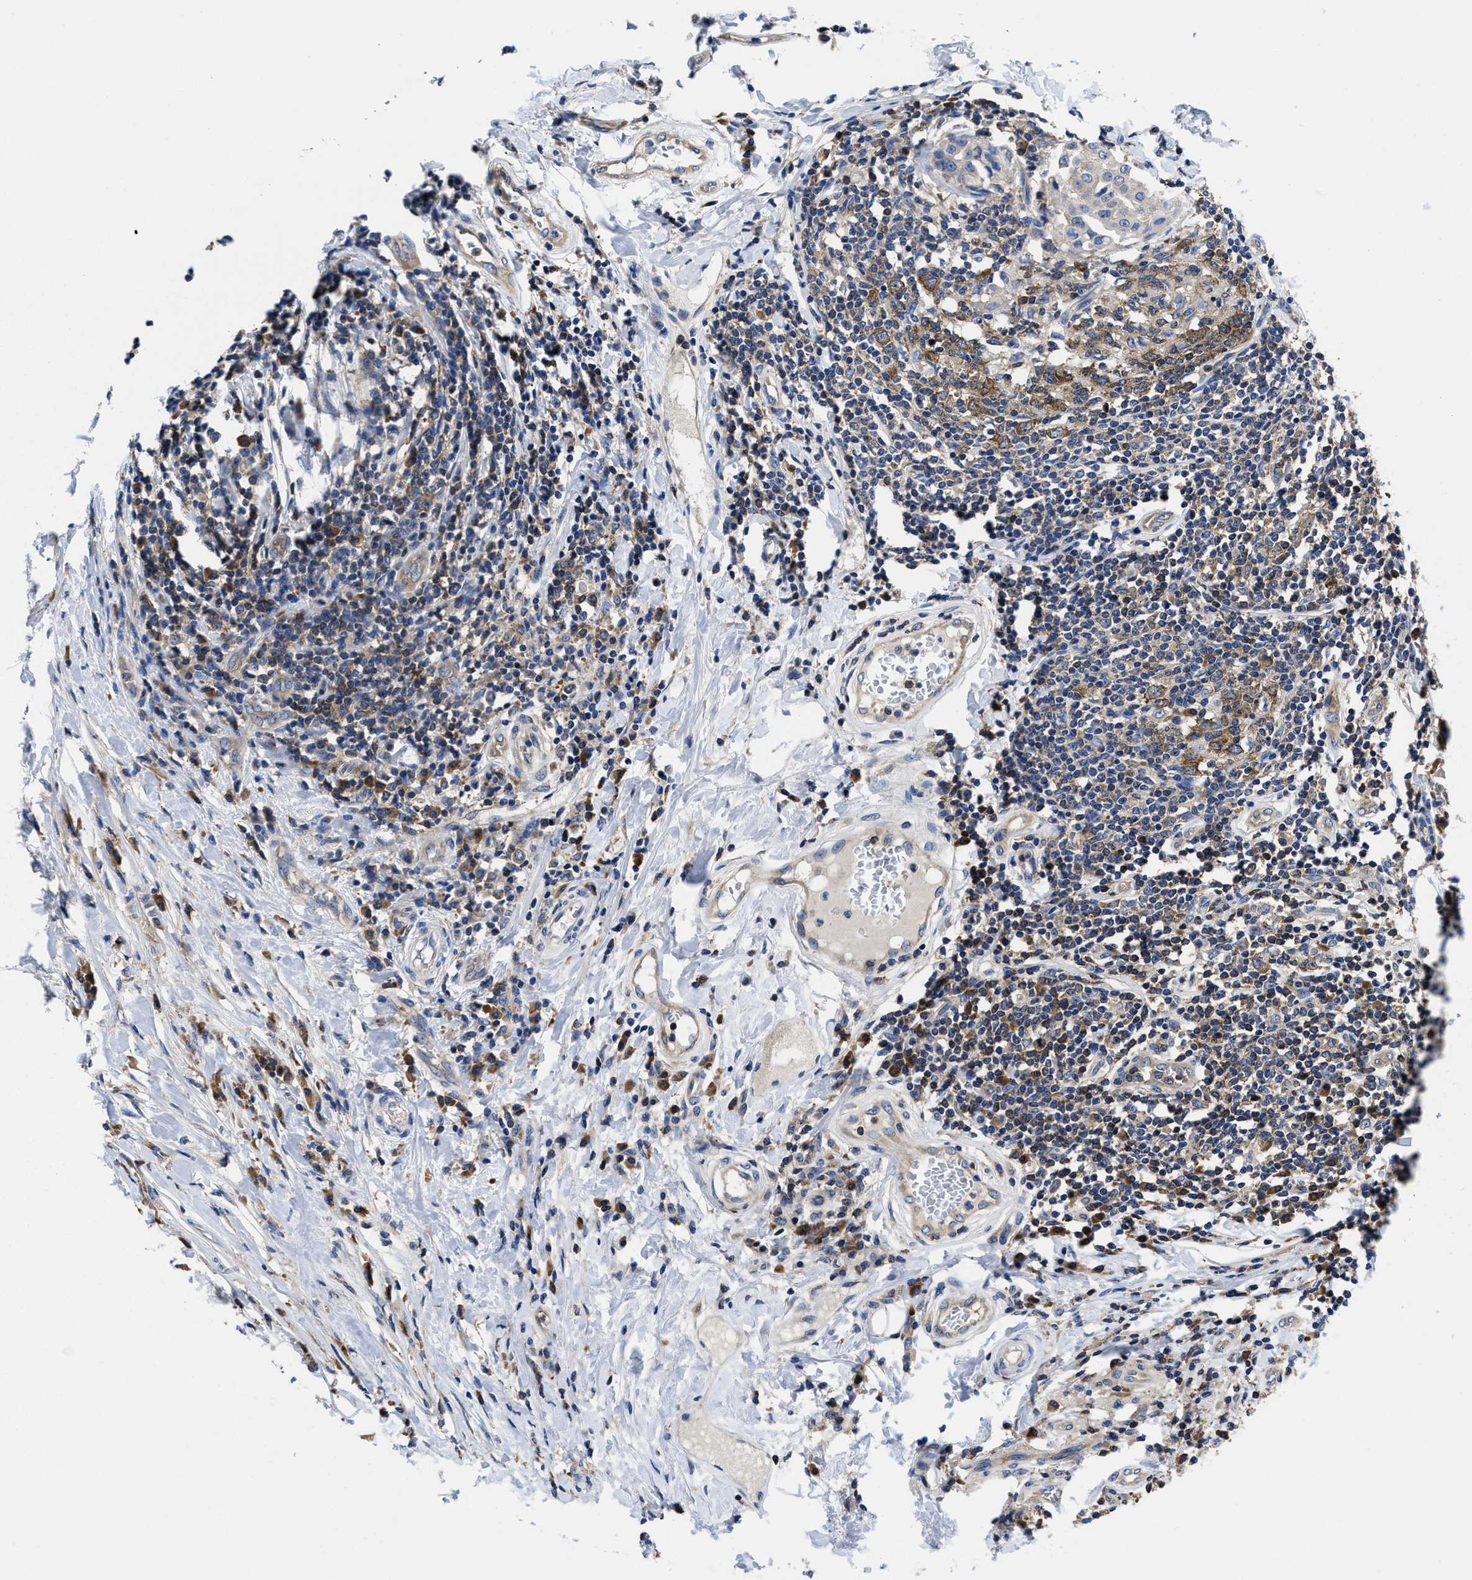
{"staining": {"intensity": "weak", "quantity": "<25%", "location": "cytoplasmic/membranous"}, "tissue": "breast cancer", "cell_type": "Tumor cells", "image_type": "cancer", "snomed": [{"axis": "morphology", "description": "Duct carcinoma"}, {"axis": "topography", "description": "Breast"}], "caption": "The histopathology image shows no significant positivity in tumor cells of breast infiltrating ductal carcinoma.", "gene": "YARS1", "patient": {"sex": "female", "age": 27}}